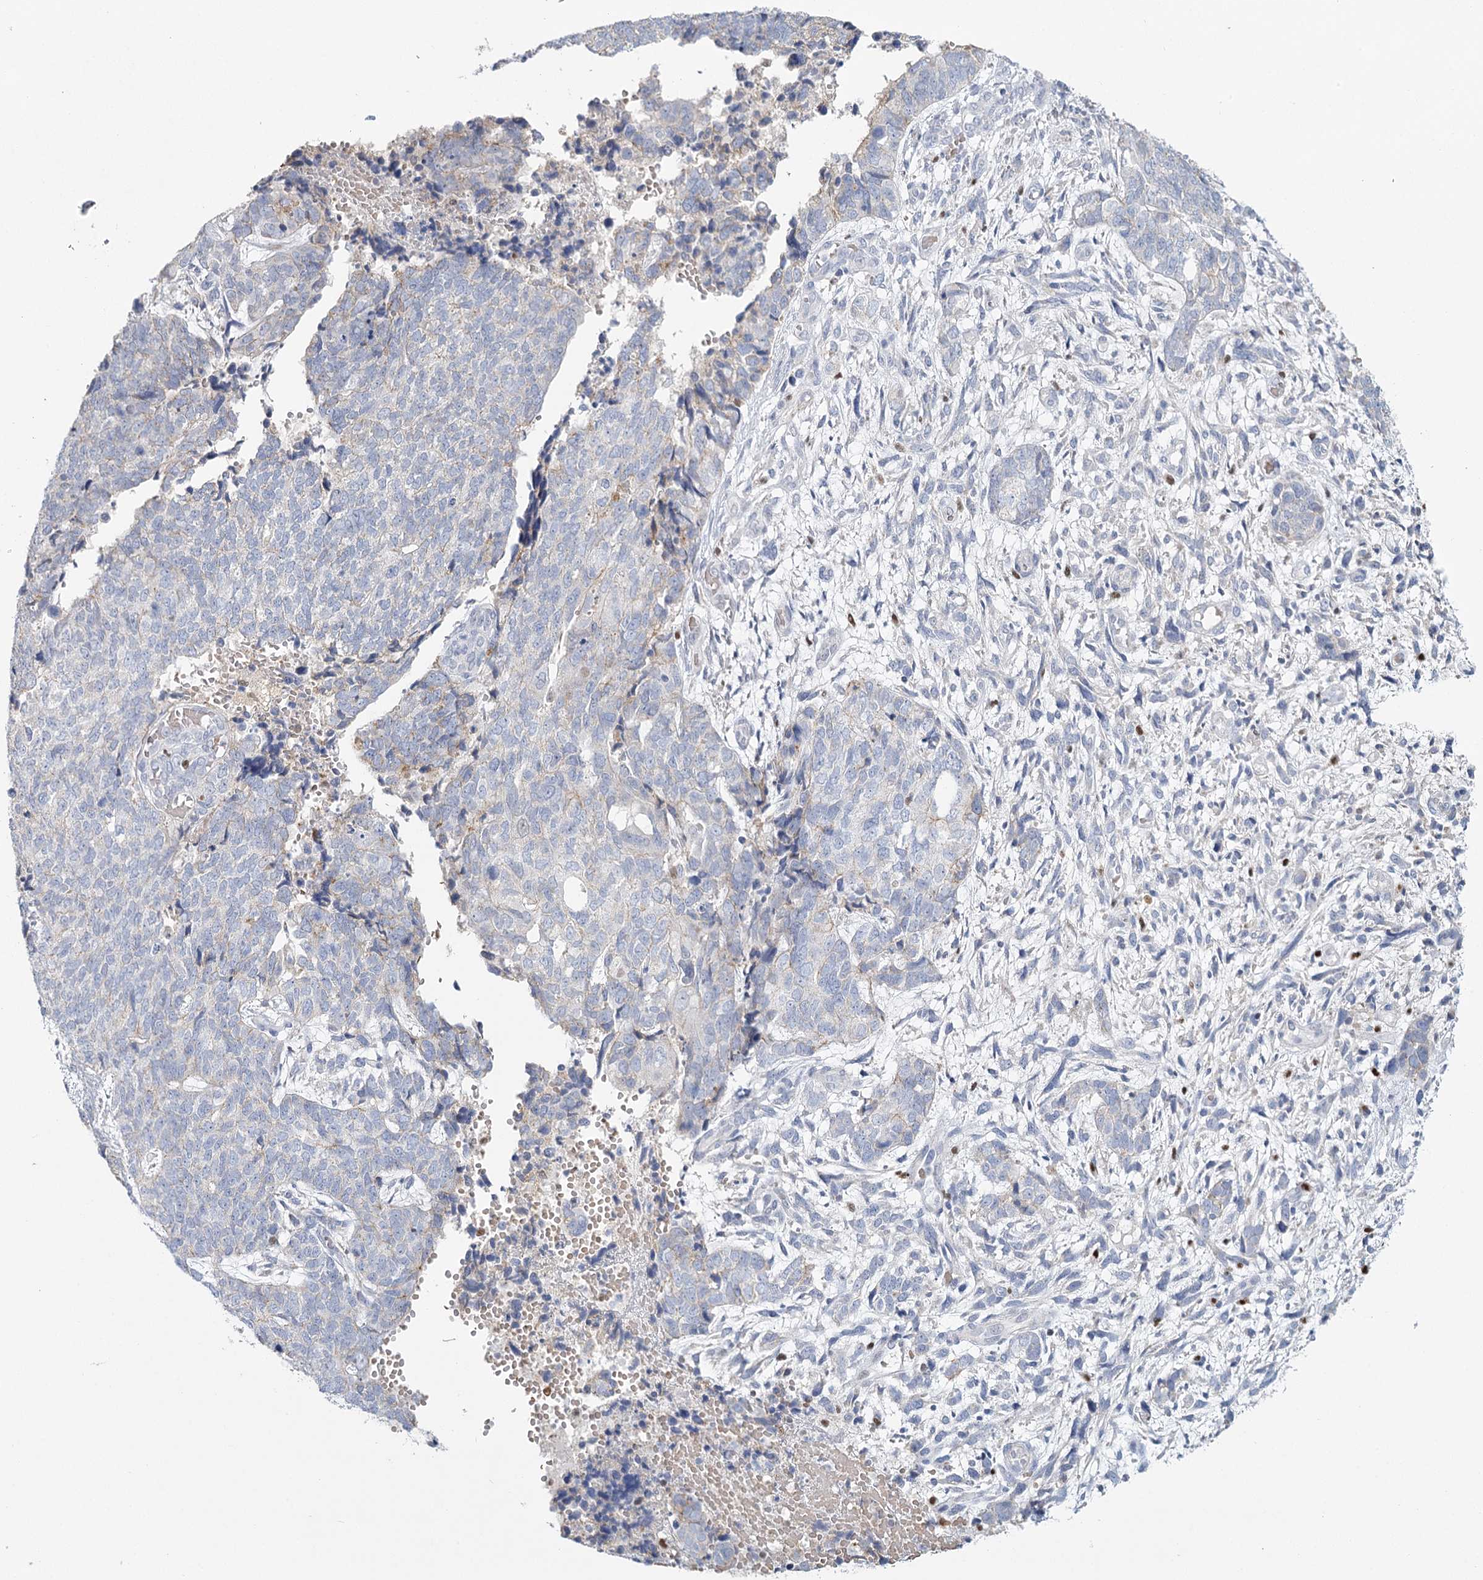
{"staining": {"intensity": "negative", "quantity": "none", "location": "none"}, "tissue": "cervical cancer", "cell_type": "Tumor cells", "image_type": "cancer", "snomed": [{"axis": "morphology", "description": "Squamous cell carcinoma, NOS"}, {"axis": "topography", "description": "Cervix"}], "caption": "Squamous cell carcinoma (cervical) stained for a protein using immunohistochemistry reveals no expression tumor cells.", "gene": "IGSF3", "patient": {"sex": "female", "age": 63}}